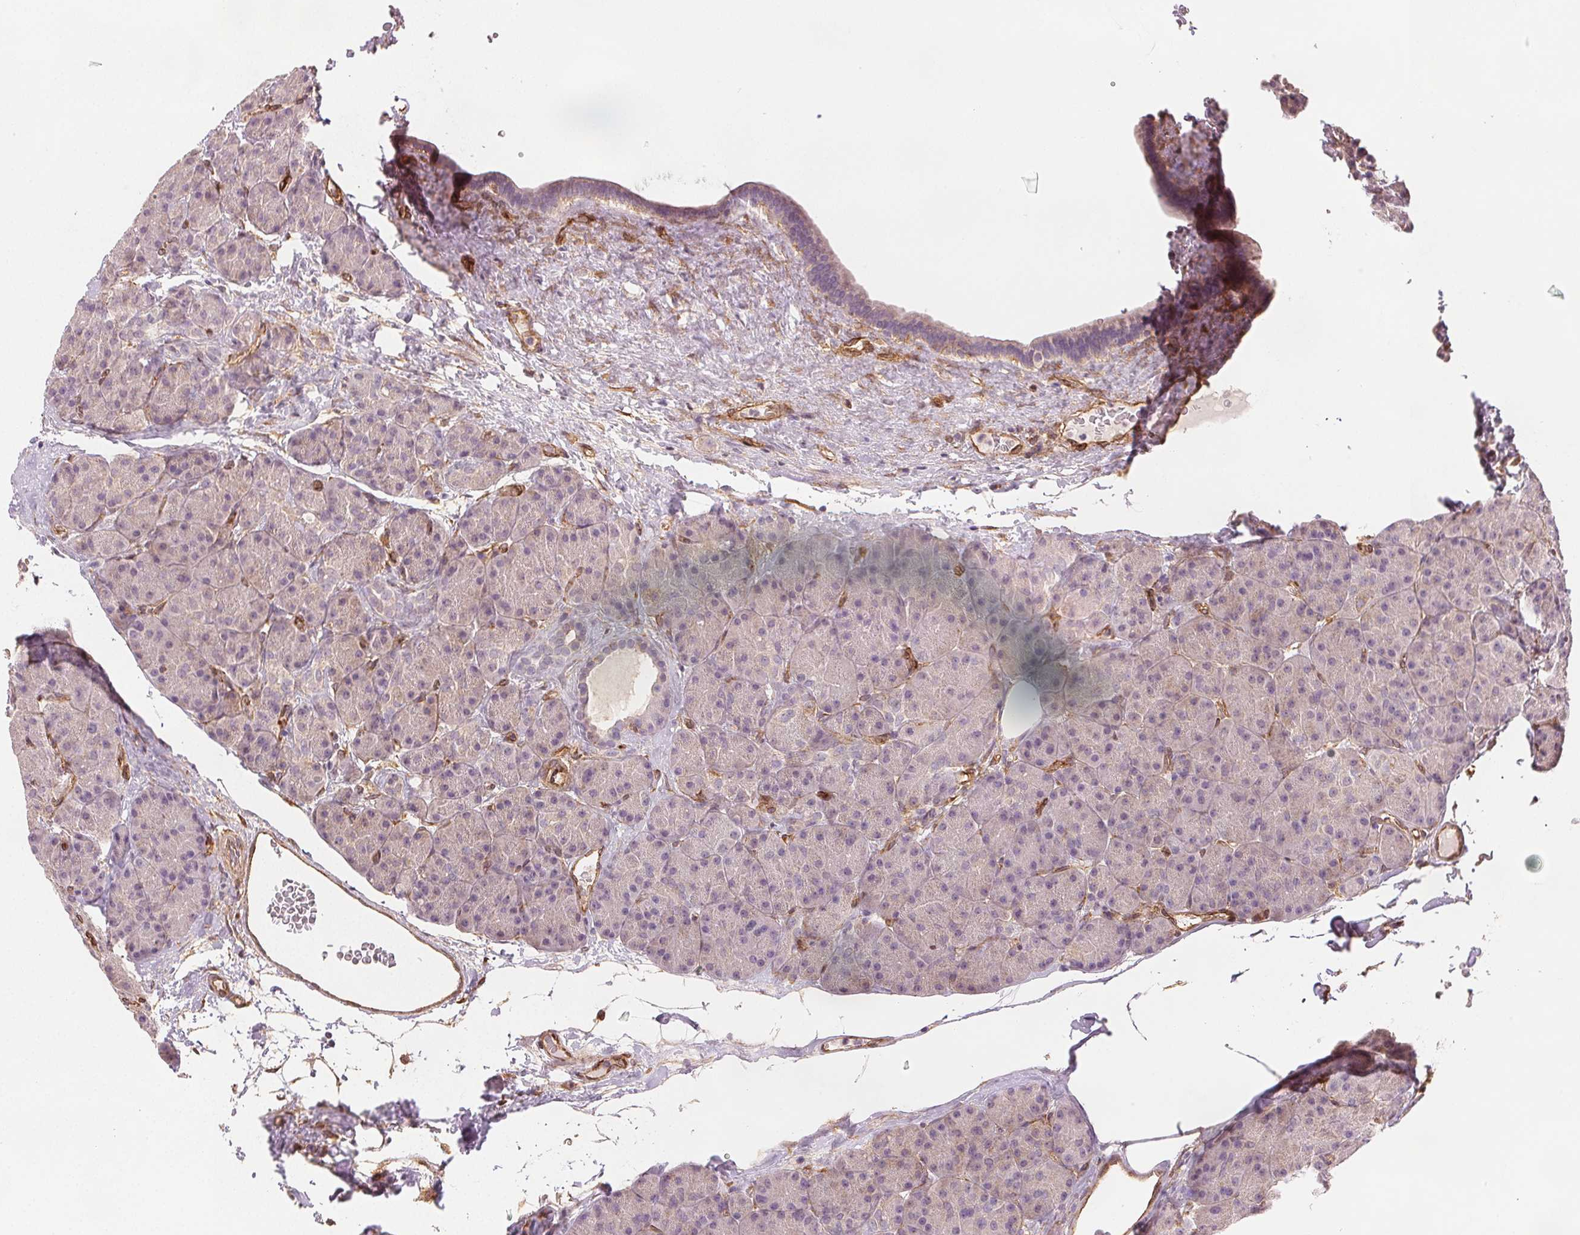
{"staining": {"intensity": "negative", "quantity": "none", "location": "none"}, "tissue": "pancreas", "cell_type": "Exocrine glandular cells", "image_type": "normal", "snomed": [{"axis": "morphology", "description": "Normal tissue, NOS"}, {"axis": "topography", "description": "Pancreas"}], "caption": "Immunohistochemical staining of unremarkable human pancreas exhibits no significant staining in exocrine glandular cells. (Brightfield microscopy of DAB IHC at high magnification).", "gene": "DIAPH2", "patient": {"sex": "male", "age": 57}}